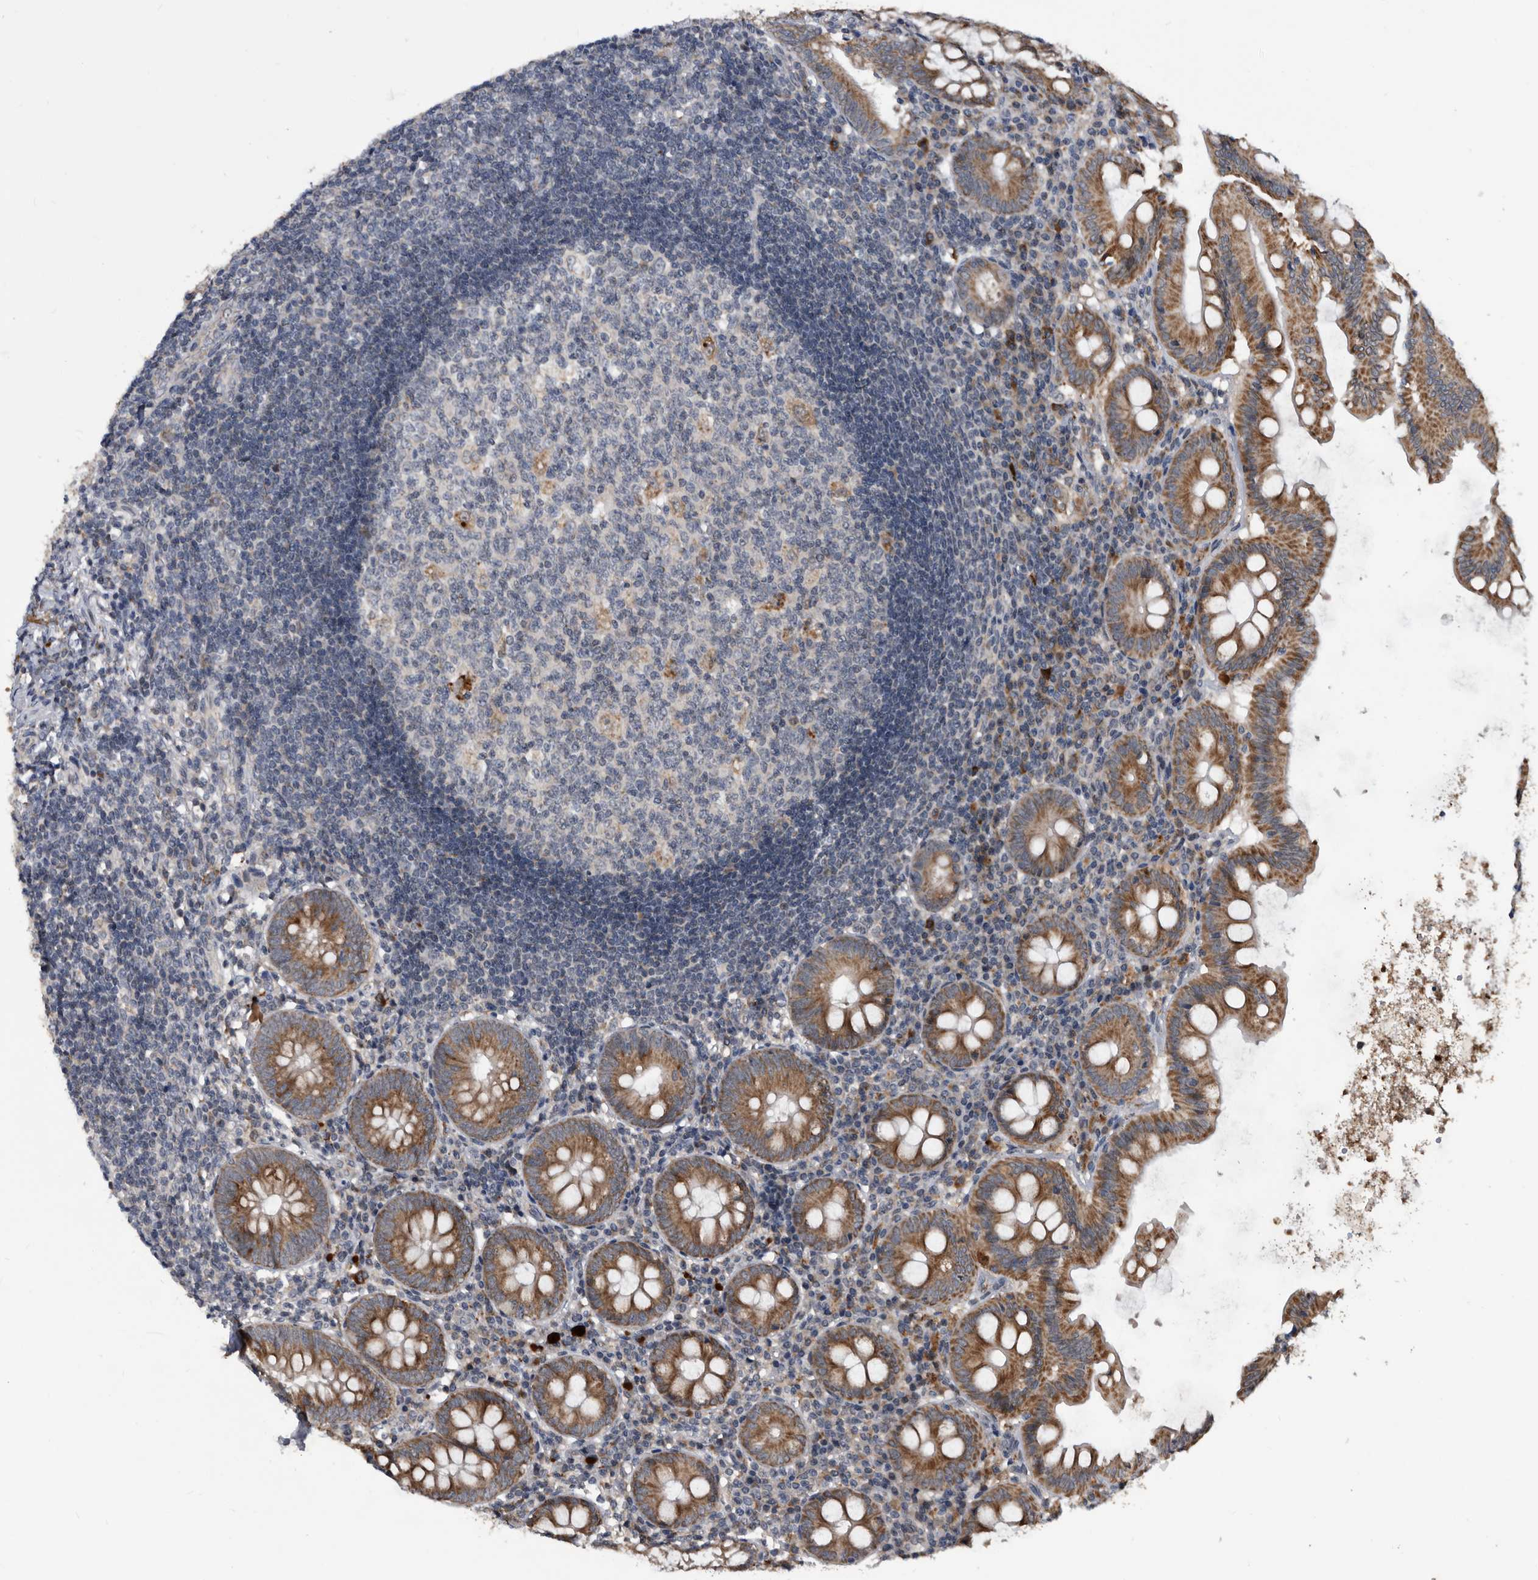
{"staining": {"intensity": "moderate", "quantity": ">75%", "location": "cytoplasmic/membranous"}, "tissue": "appendix", "cell_type": "Glandular cells", "image_type": "normal", "snomed": [{"axis": "morphology", "description": "Normal tissue, NOS"}, {"axis": "topography", "description": "Appendix"}], "caption": "Immunohistochemical staining of benign appendix reveals medium levels of moderate cytoplasmic/membranous expression in approximately >75% of glandular cells. The protein of interest is stained brown, and the nuclei are stained in blue (DAB (3,3'-diaminobenzidine) IHC with brightfield microscopy, high magnification).", "gene": "PI15", "patient": {"sex": "female", "age": 54}}